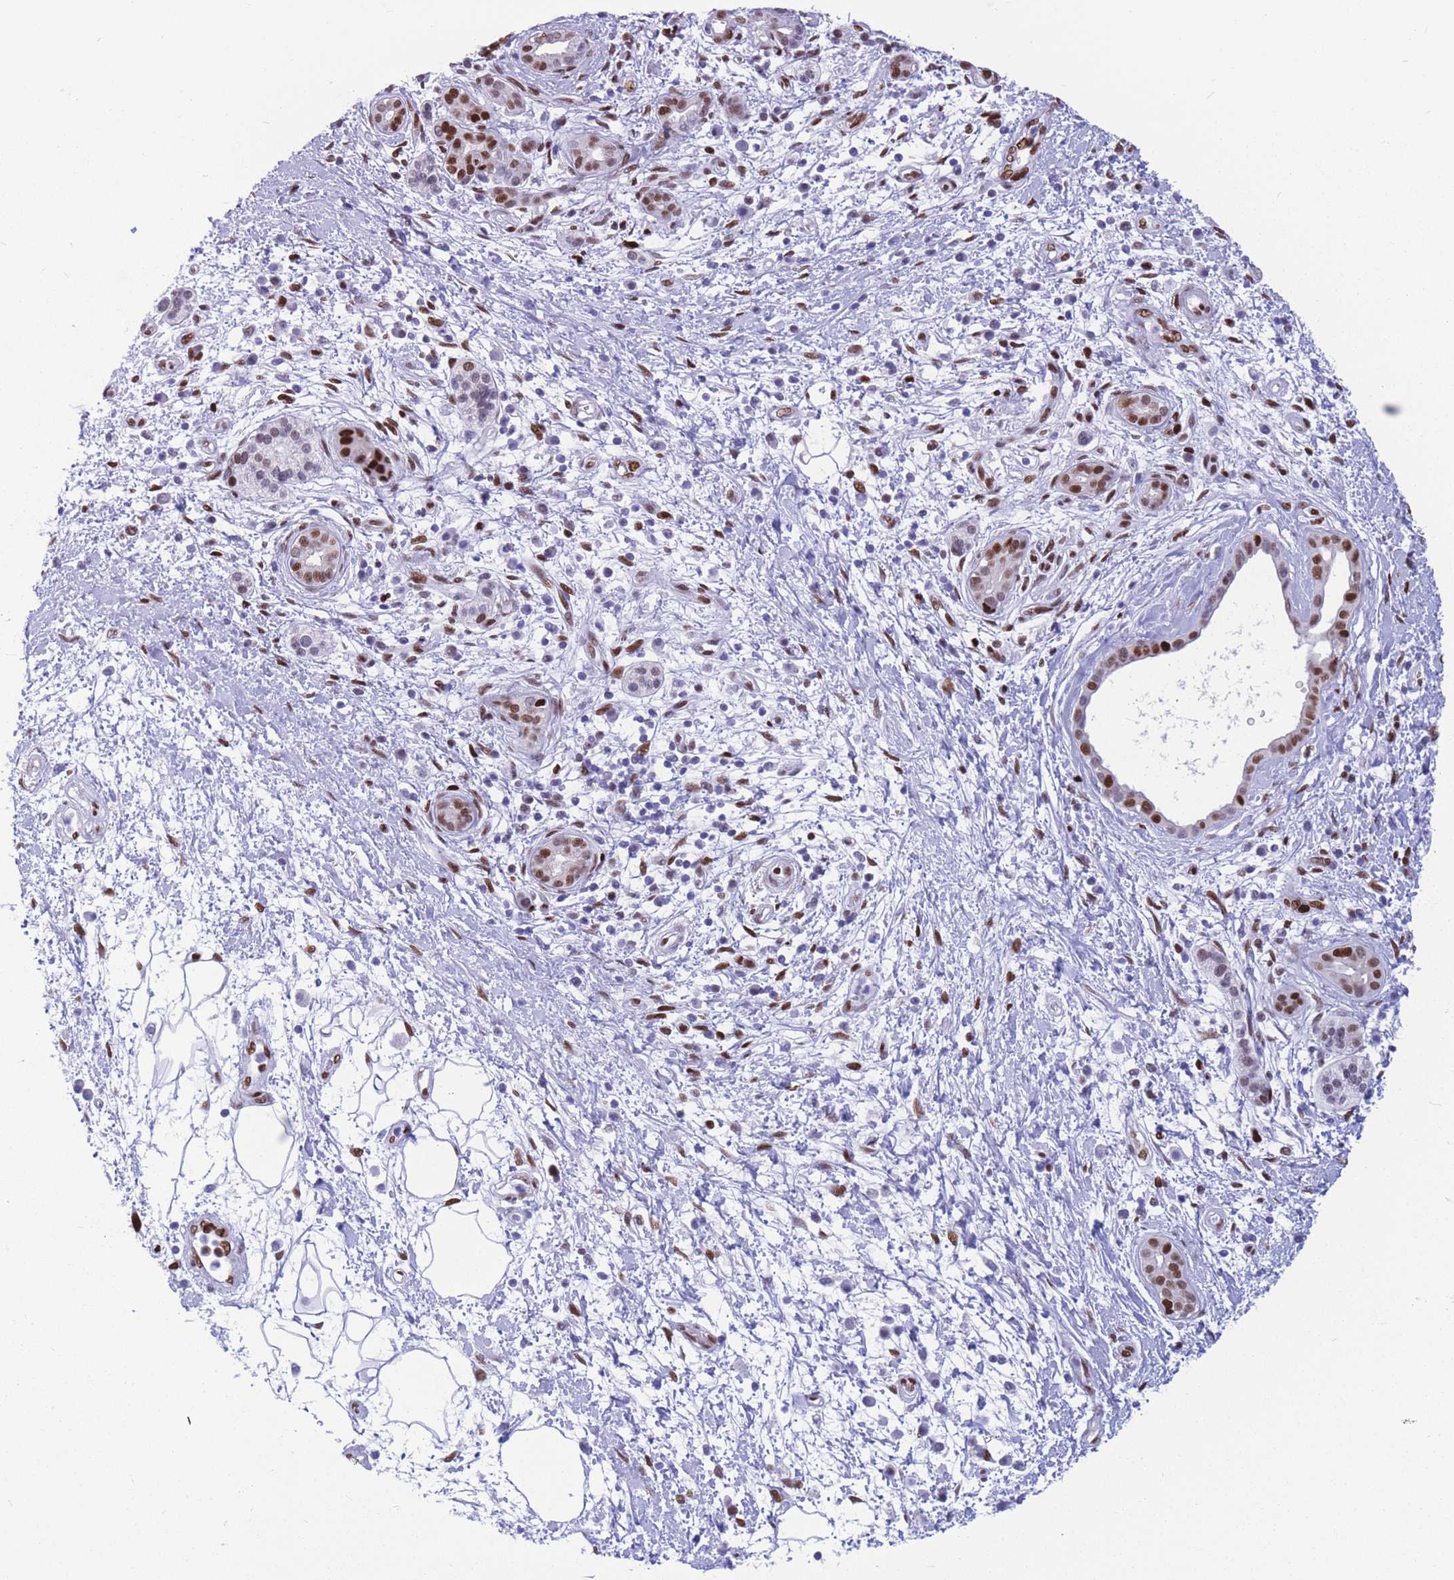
{"staining": {"intensity": "moderate", "quantity": ">75%", "location": "nuclear"}, "tissue": "pancreatic cancer", "cell_type": "Tumor cells", "image_type": "cancer", "snomed": [{"axis": "morphology", "description": "Adenocarcinoma, NOS"}, {"axis": "topography", "description": "Pancreas"}], "caption": "A photomicrograph of adenocarcinoma (pancreatic) stained for a protein demonstrates moderate nuclear brown staining in tumor cells.", "gene": "NASP", "patient": {"sex": "male", "age": 78}}